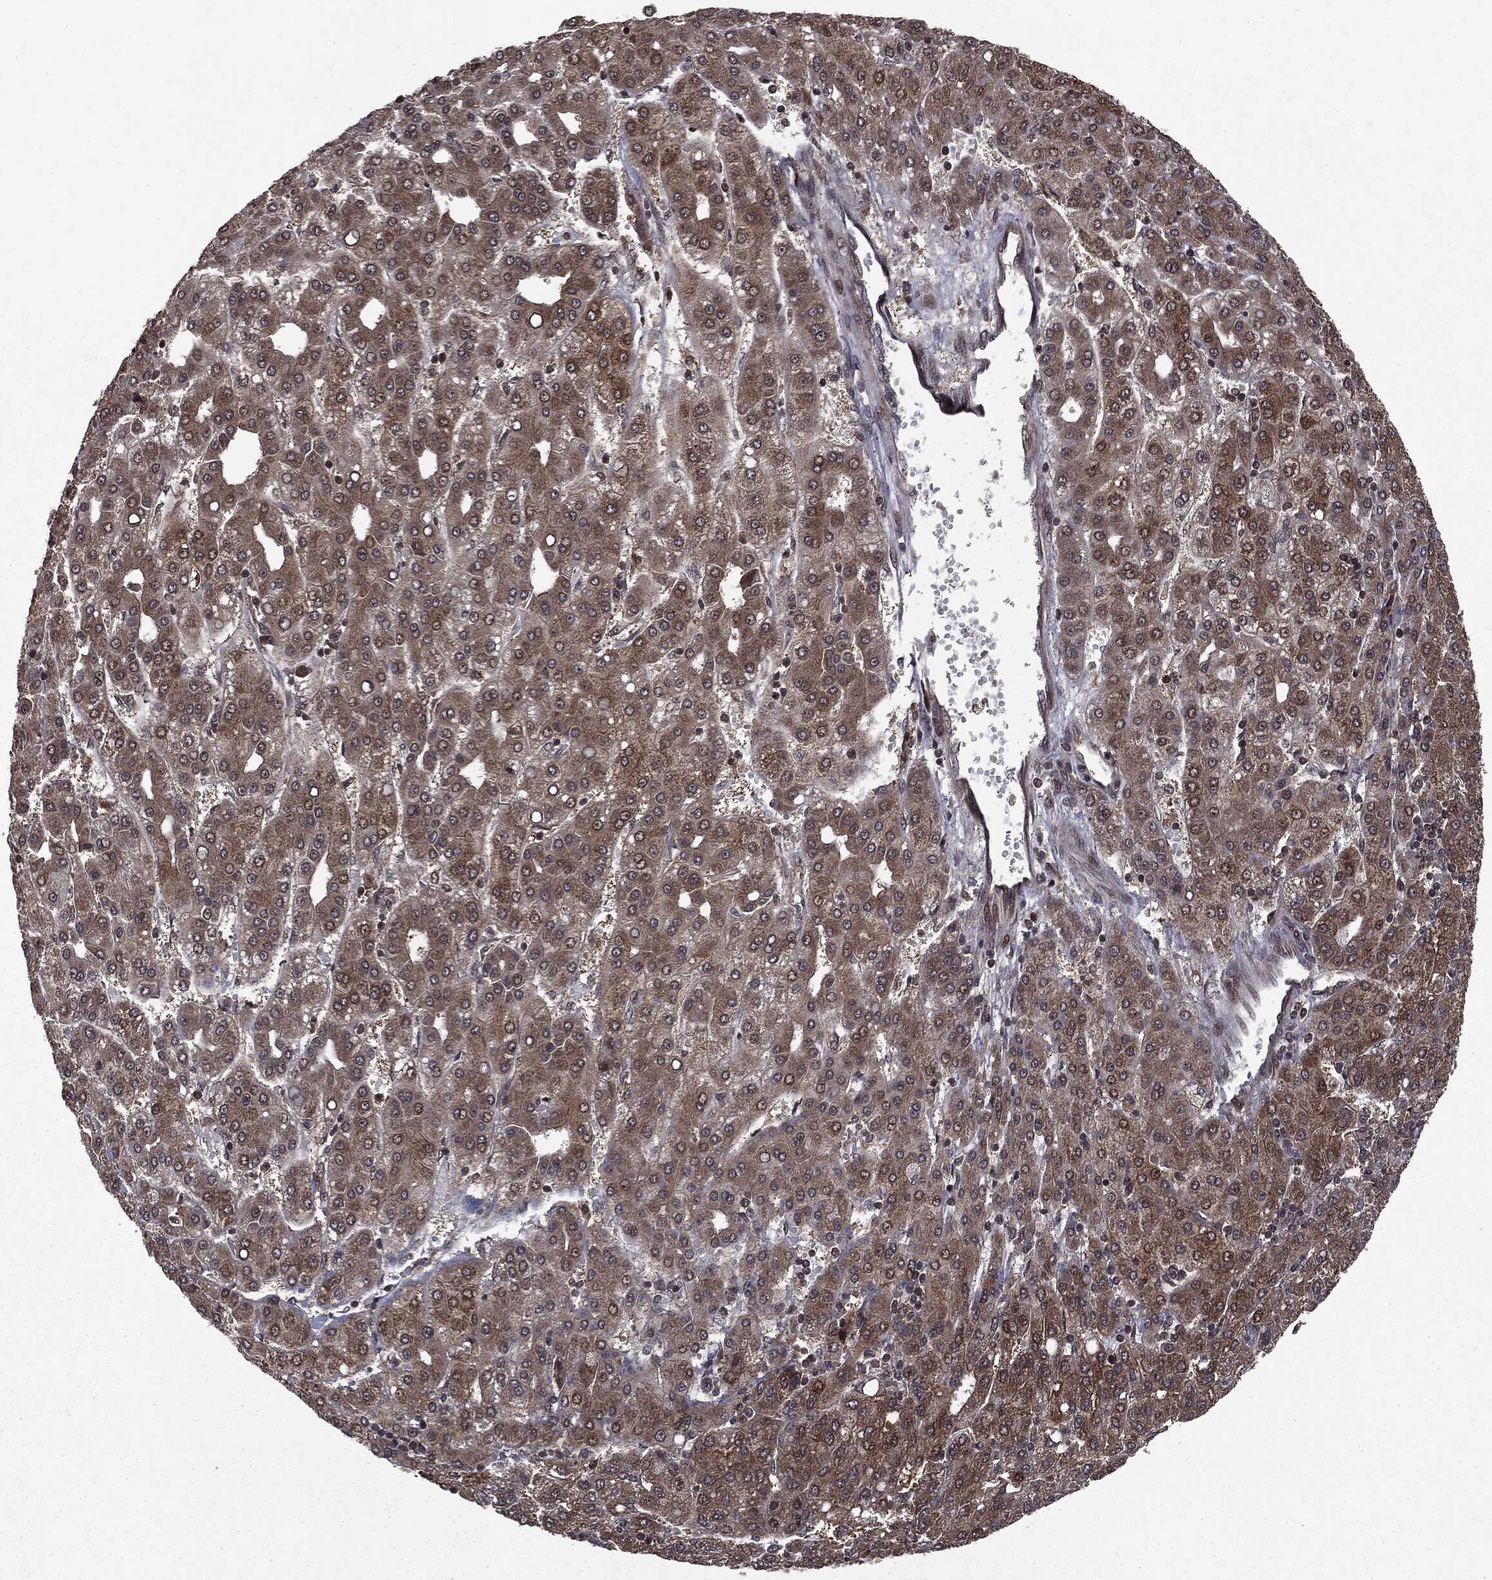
{"staining": {"intensity": "moderate", "quantity": "25%-75%", "location": "cytoplasmic/membranous"}, "tissue": "liver cancer", "cell_type": "Tumor cells", "image_type": "cancer", "snomed": [{"axis": "morphology", "description": "Carcinoma, Hepatocellular, NOS"}, {"axis": "topography", "description": "Liver"}], "caption": "There is medium levels of moderate cytoplasmic/membranous expression in tumor cells of liver cancer, as demonstrated by immunohistochemical staining (brown color).", "gene": "STAU2", "patient": {"sex": "male", "age": 65}}